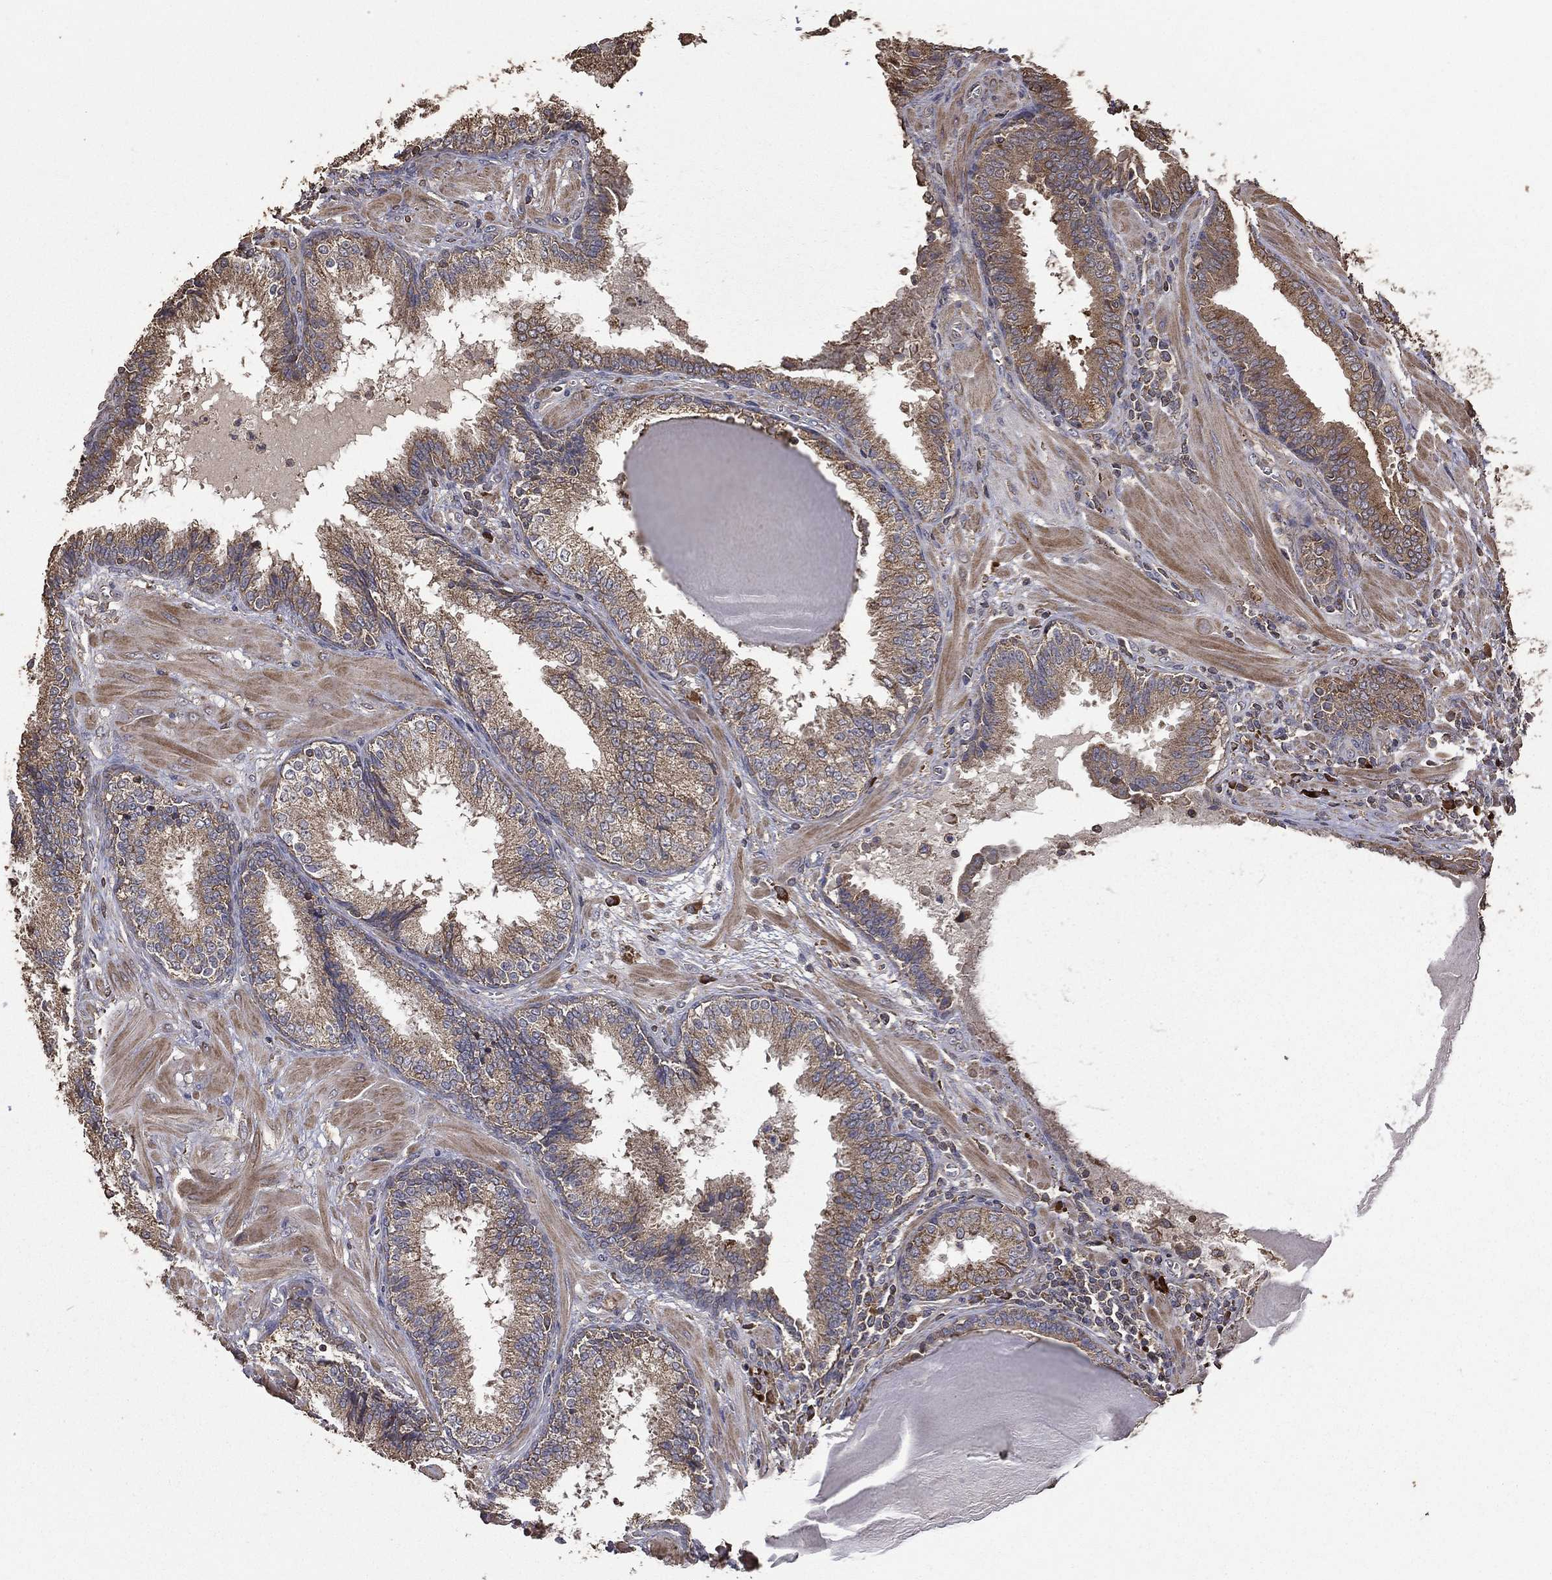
{"staining": {"intensity": "moderate", "quantity": ">75%", "location": "cytoplasmic/membranous"}, "tissue": "prostate cancer", "cell_type": "Tumor cells", "image_type": "cancer", "snomed": [{"axis": "morphology", "description": "Adenocarcinoma, NOS"}, {"axis": "topography", "description": "Prostate"}], "caption": "Immunohistochemistry histopathology image of neoplastic tissue: human prostate adenocarcinoma stained using IHC demonstrates medium levels of moderate protein expression localized specifically in the cytoplasmic/membranous of tumor cells, appearing as a cytoplasmic/membranous brown color.", "gene": "METTL27", "patient": {"sex": "male", "age": 57}}